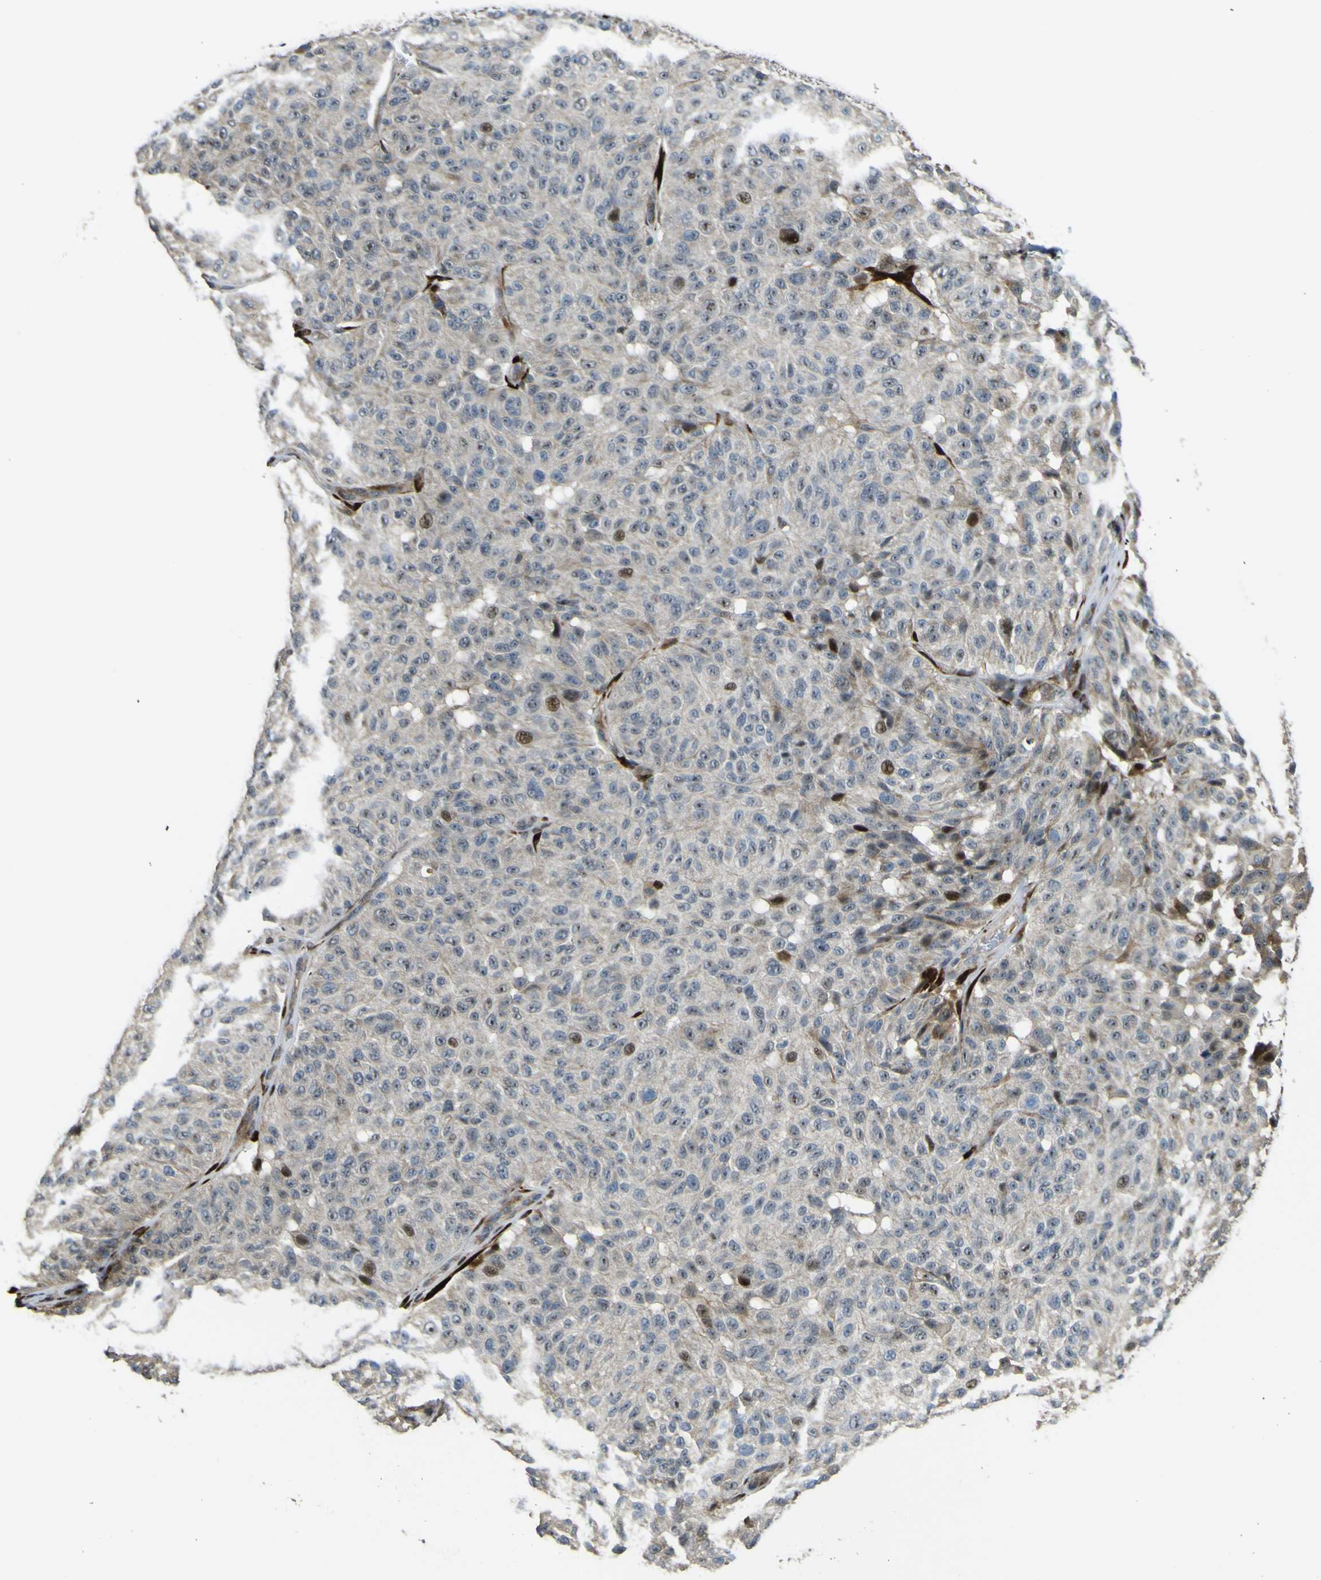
{"staining": {"intensity": "moderate", "quantity": "<25%", "location": "nuclear"}, "tissue": "melanoma", "cell_type": "Tumor cells", "image_type": "cancer", "snomed": [{"axis": "morphology", "description": "Malignant melanoma, NOS"}, {"axis": "topography", "description": "Skin"}], "caption": "A brown stain highlights moderate nuclear expression of a protein in human melanoma tumor cells. (DAB (3,3'-diaminobenzidine) = brown stain, brightfield microscopy at high magnification).", "gene": "LBHD1", "patient": {"sex": "female", "age": 46}}